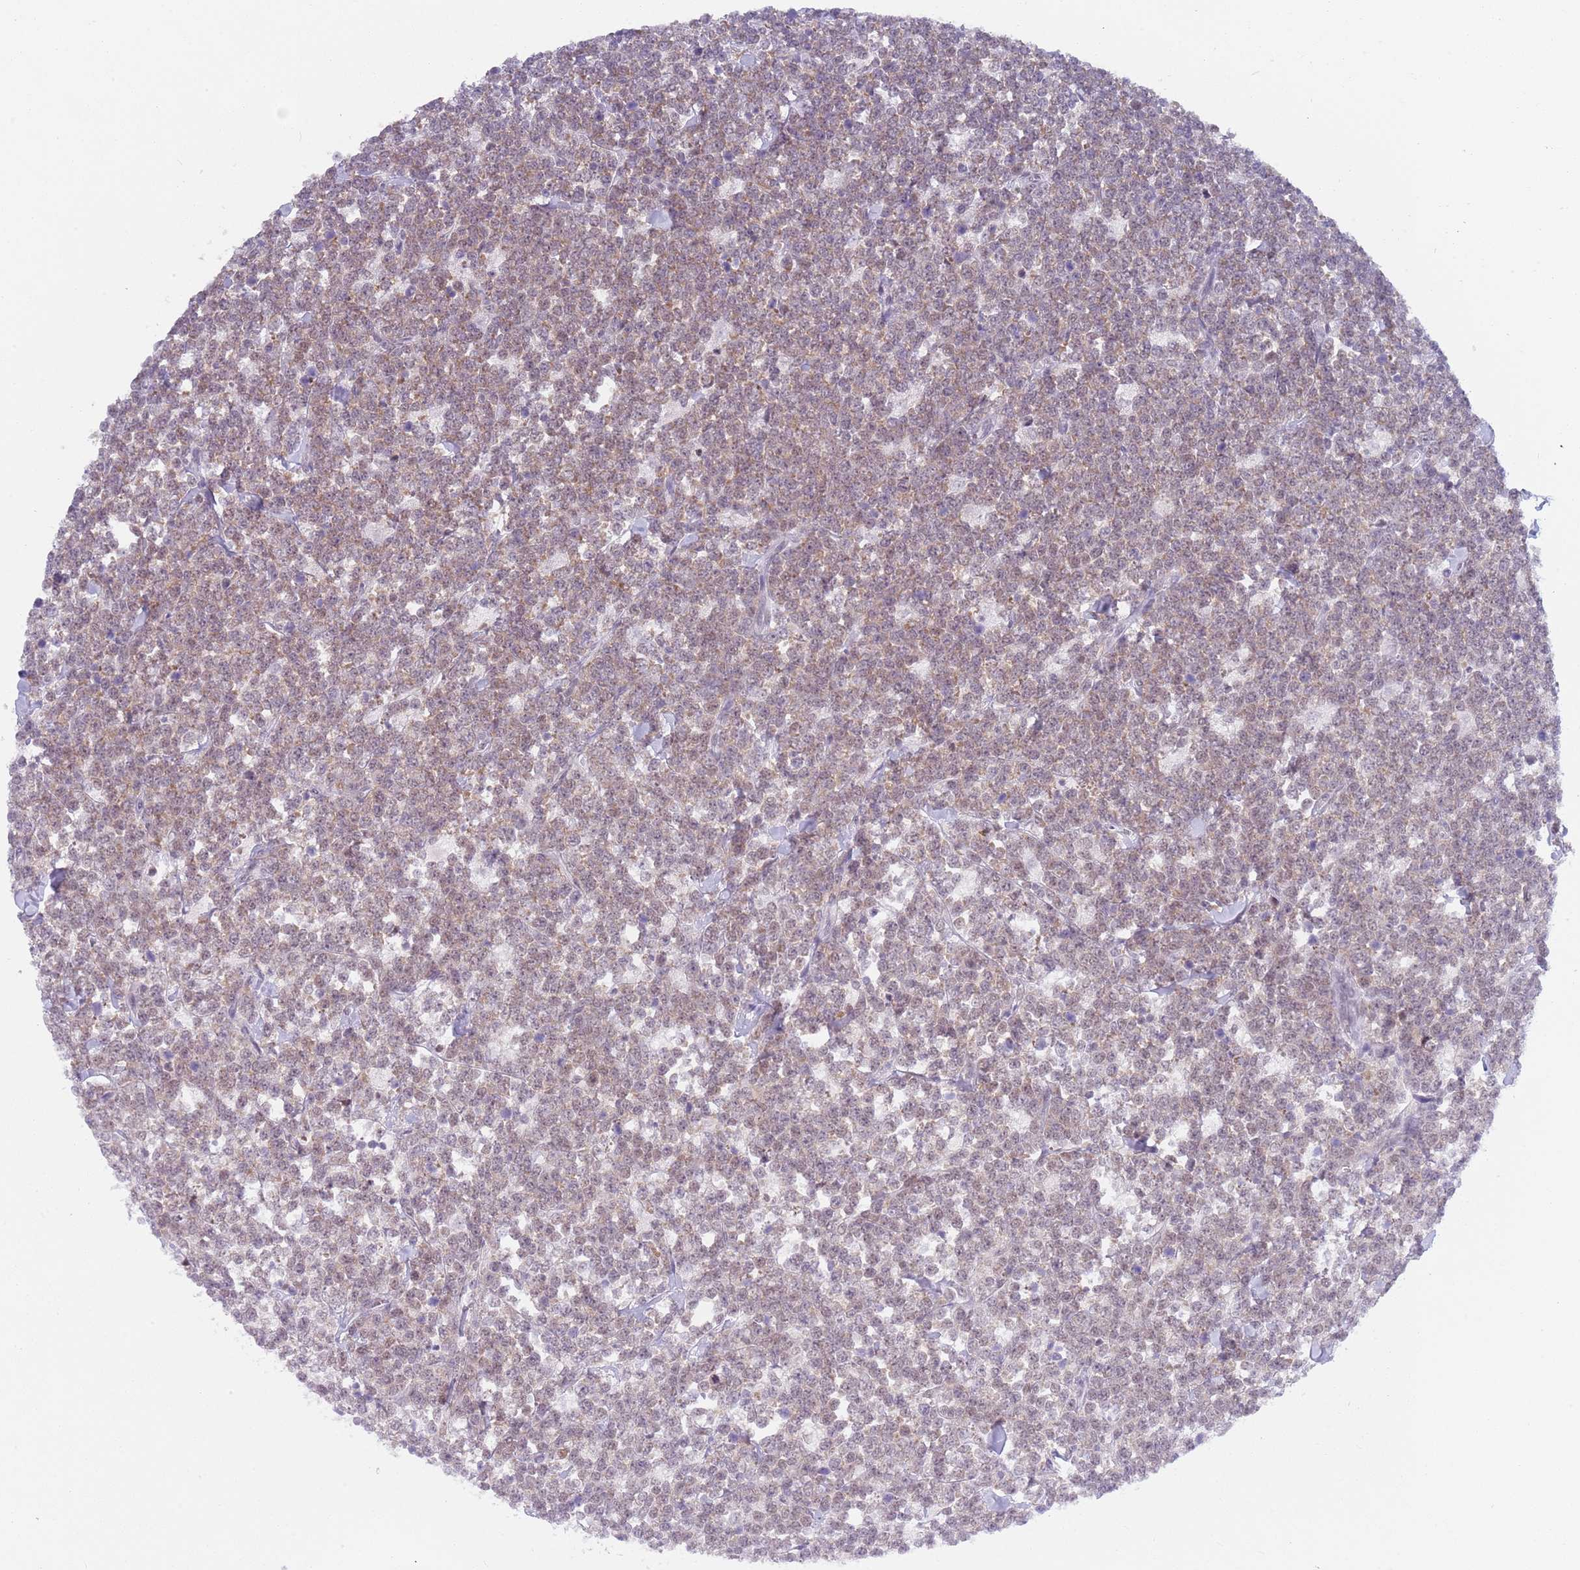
{"staining": {"intensity": "weak", "quantity": ">75%", "location": "cytoplasmic/membranous,nuclear"}, "tissue": "lymphoma", "cell_type": "Tumor cells", "image_type": "cancer", "snomed": [{"axis": "morphology", "description": "Malignant lymphoma, non-Hodgkin's type, High grade"}, {"axis": "topography", "description": "Small intestine"}], "caption": "This micrograph demonstrates lymphoma stained with immunohistochemistry to label a protein in brown. The cytoplasmic/membranous and nuclear of tumor cells show weak positivity for the protein. Nuclei are counter-stained blue.", "gene": "SEPHS2", "patient": {"sex": "male", "age": 8}}